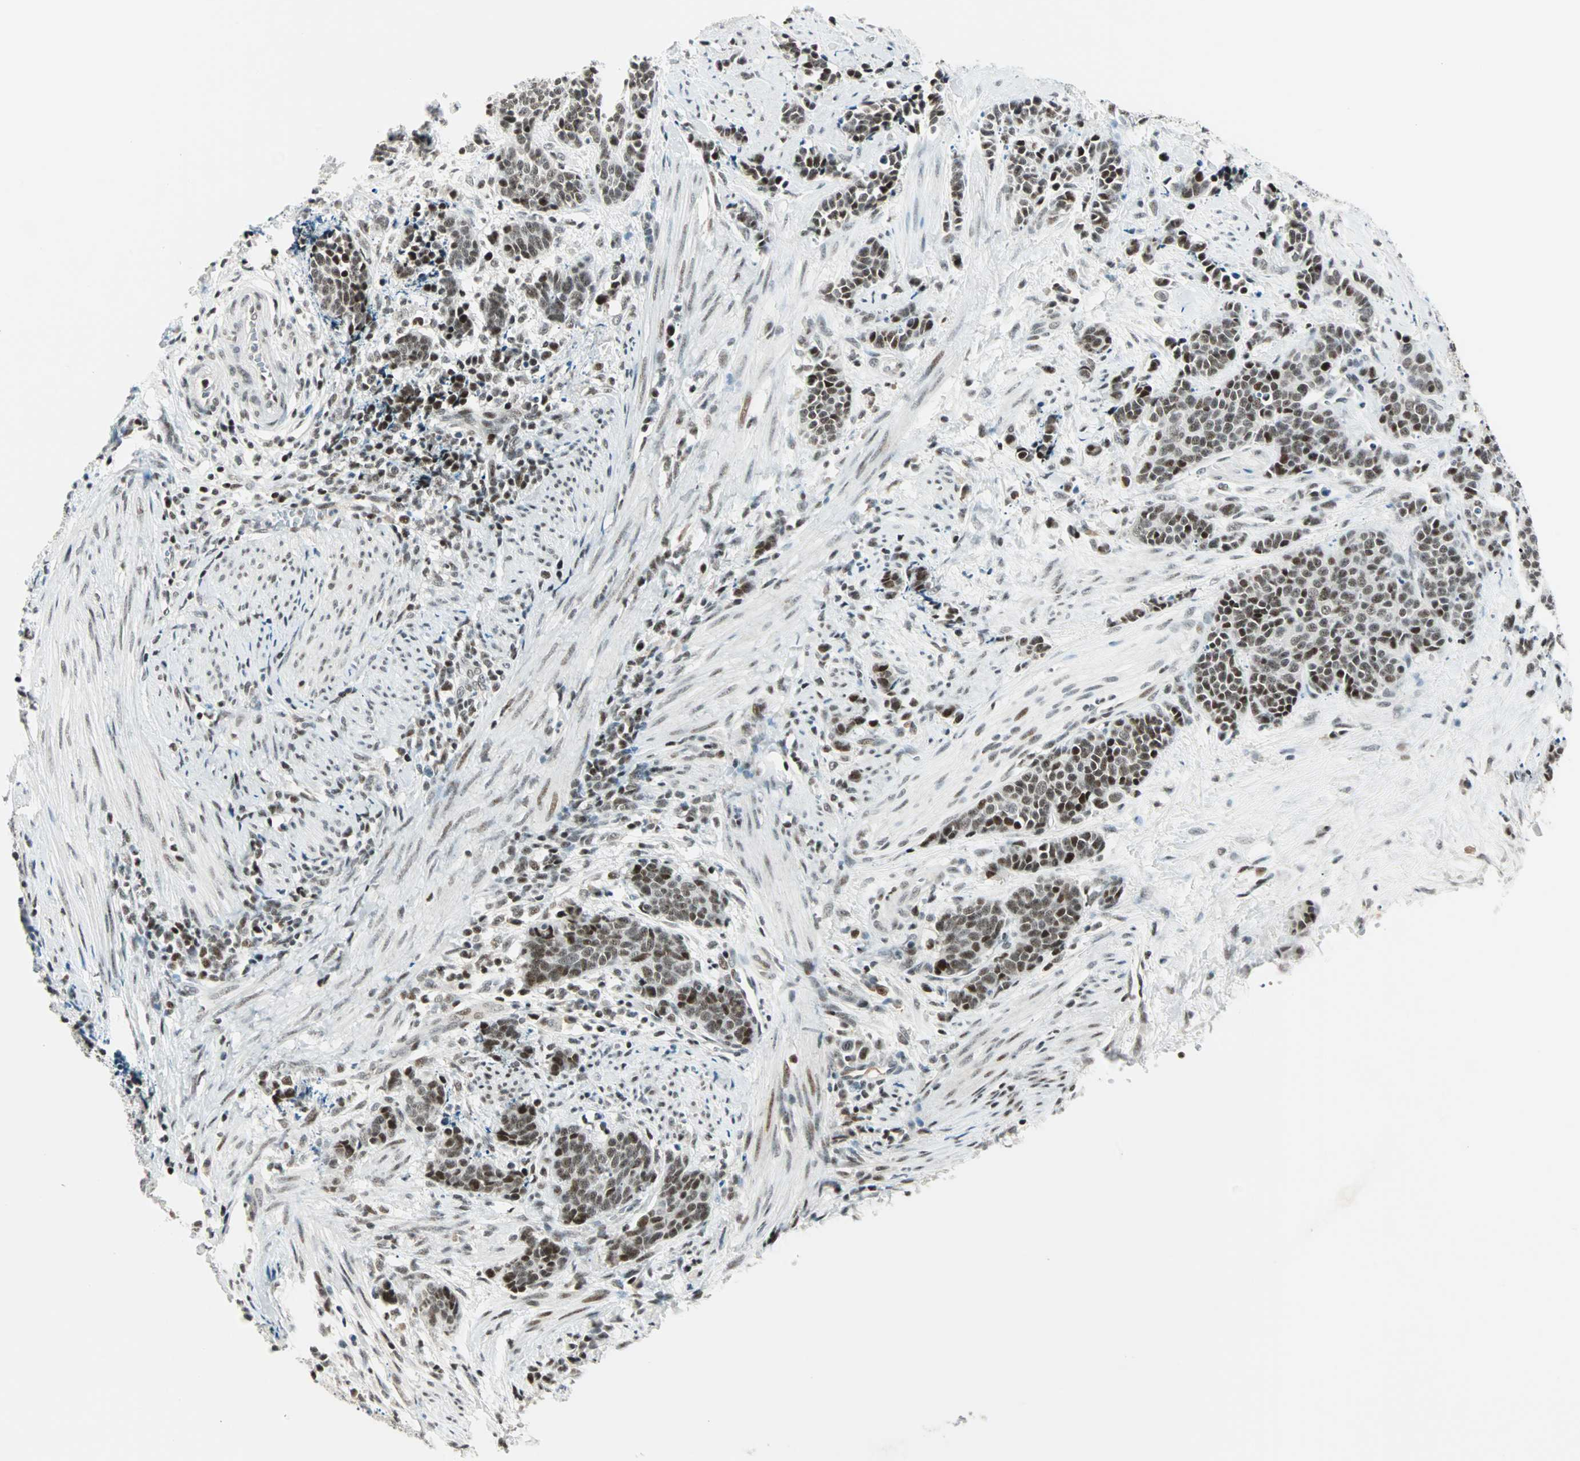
{"staining": {"intensity": "moderate", "quantity": ">75%", "location": "nuclear"}, "tissue": "cervical cancer", "cell_type": "Tumor cells", "image_type": "cancer", "snomed": [{"axis": "morphology", "description": "Squamous cell carcinoma, NOS"}, {"axis": "topography", "description": "Cervix"}], "caption": "Immunohistochemistry staining of squamous cell carcinoma (cervical), which demonstrates medium levels of moderate nuclear staining in approximately >75% of tumor cells indicating moderate nuclear protein expression. The staining was performed using DAB (brown) for protein detection and nuclei were counterstained in hematoxylin (blue).", "gene": "SIN3A", "patient": {"sex": "female", "age": 35}}